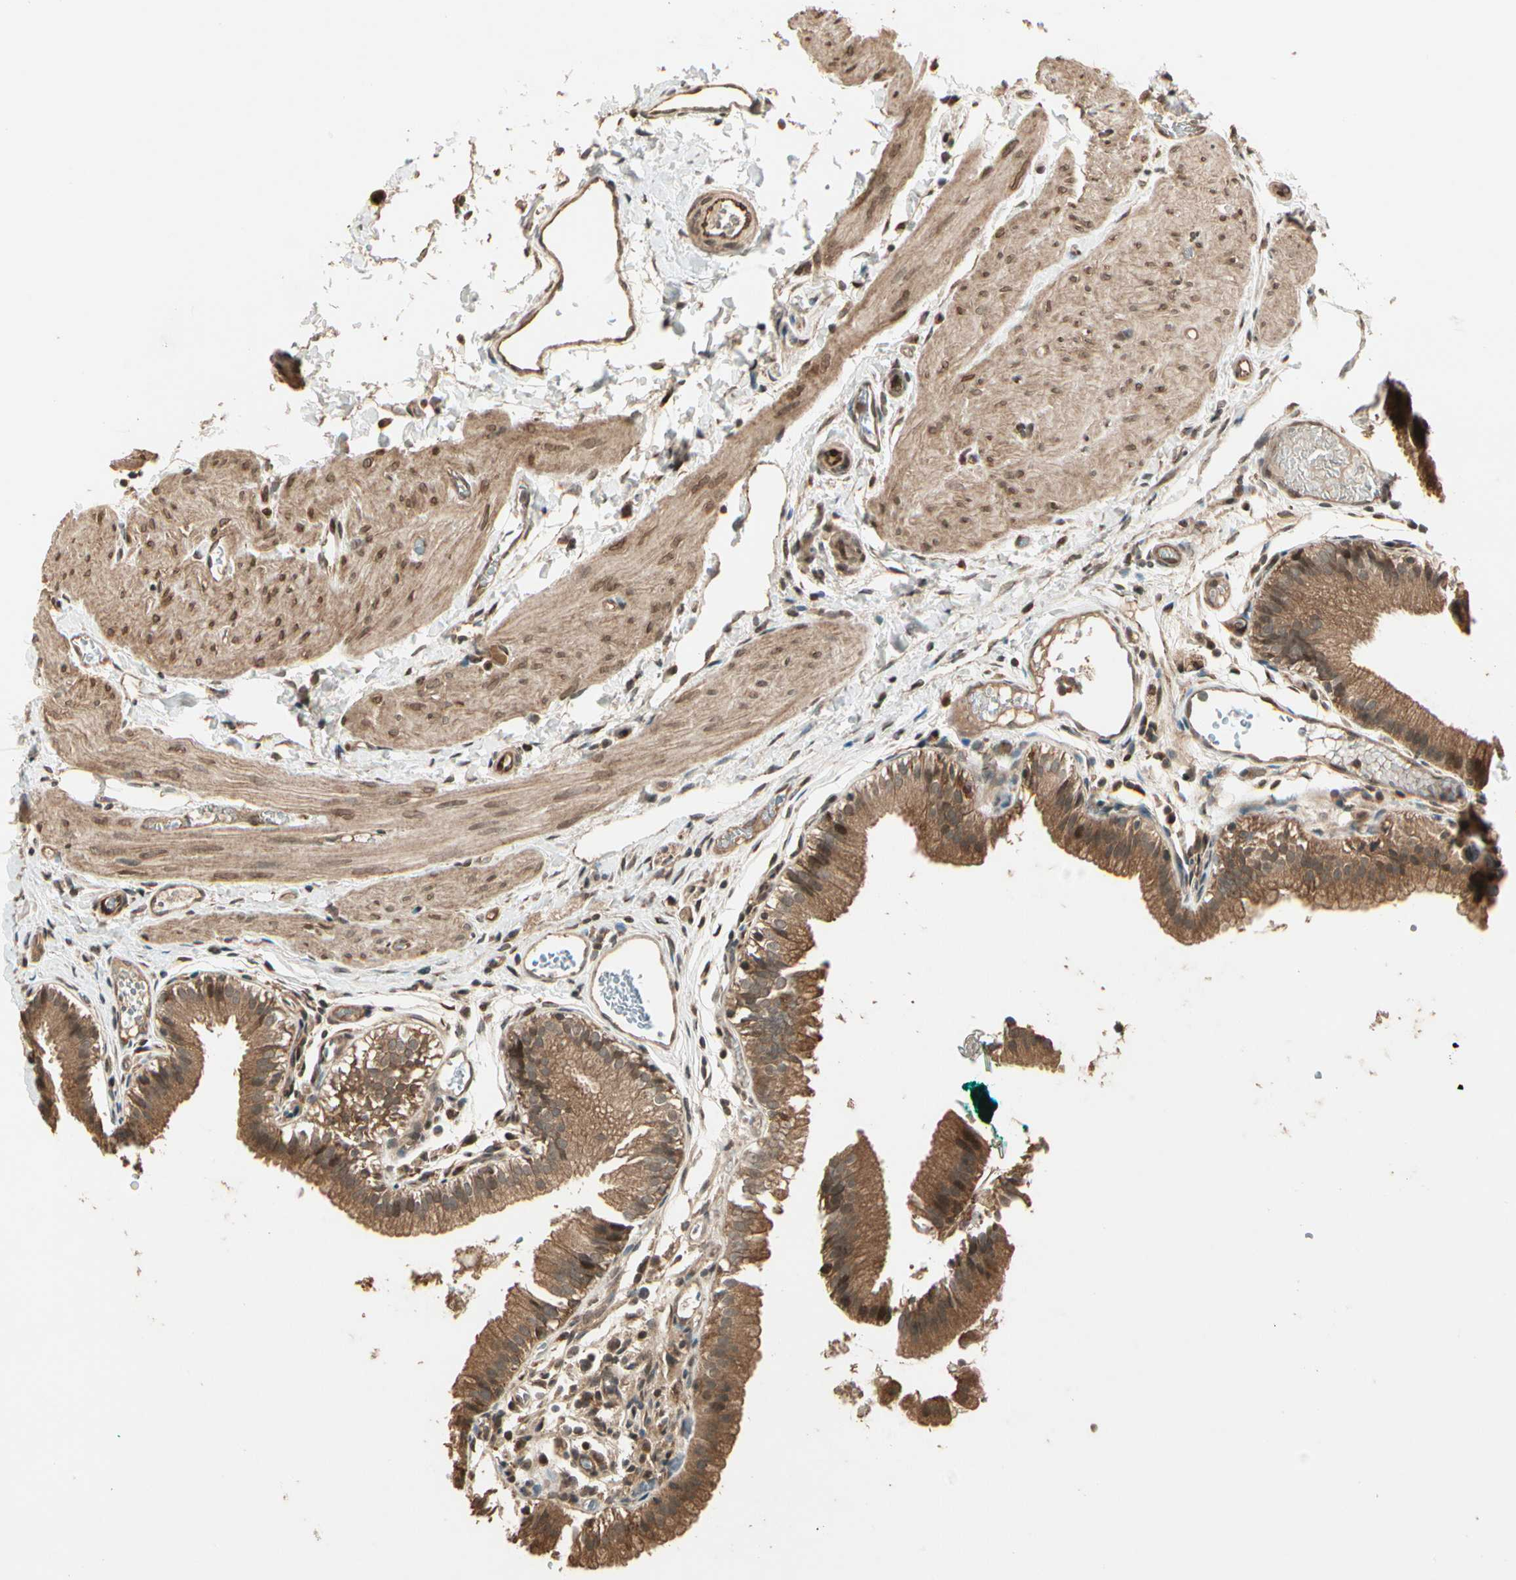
{"staining": {"intensity": "moderate", "quantity": ">75%", "location": "cytoplasmic/membranous"}, "tissue": "gallbladder", "cell_type": "Glandular cells", "image_type": "normal", "snomed": [{"axis": "morphology", "description": "Normal tissue, NOS"}, {"axis": "topography", "description": "Gallbladder"}], "caption": "Protein staining of unremarkable gallbladder displays moderate cytoplasmic/membranous expression in approximately >75% of glandular cells.", "gene": "GLUL", "patient": {"sex": "female", "age": 26}}